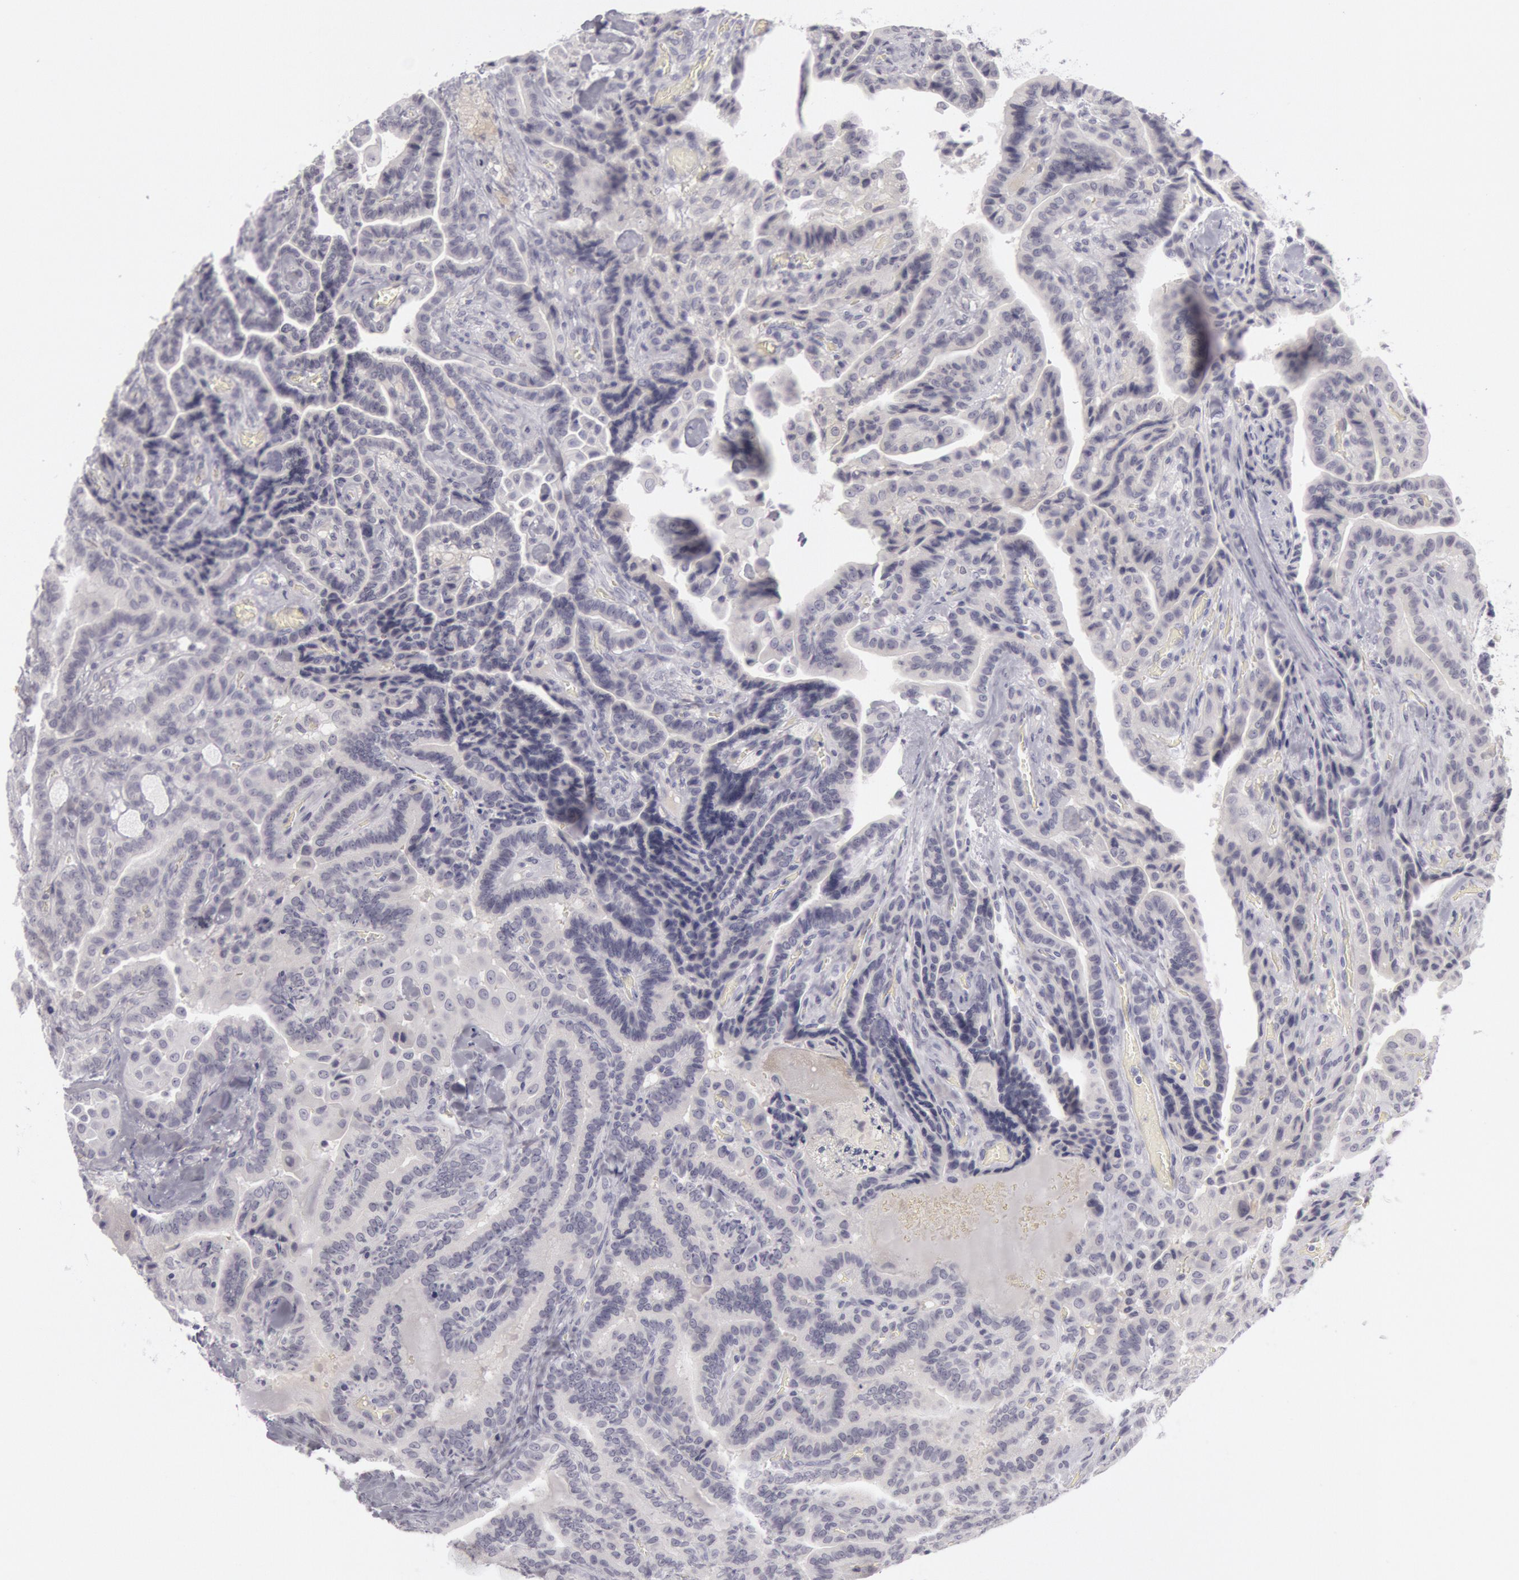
{"staining": {"intensity": "negative", "quantity": "none", "location": "none"}, "tissue": "thyroid cancer", "cell_type": "Tumor cells", "image_type": "cancer", "snomed": [{"axis": "morphology", "description": "Papillary adenocarcinoma, NOS"}, {"axis": "topography", "description": "Thyroid gland"}], "caption": "This is an immunohistochemistry (IHC) histopathology image of human papillary adenocarcinoma (thyroid). There is no staining in tumor cells.", "gene": "KRT16", "patient": {"sex": "male", "age": 87}}